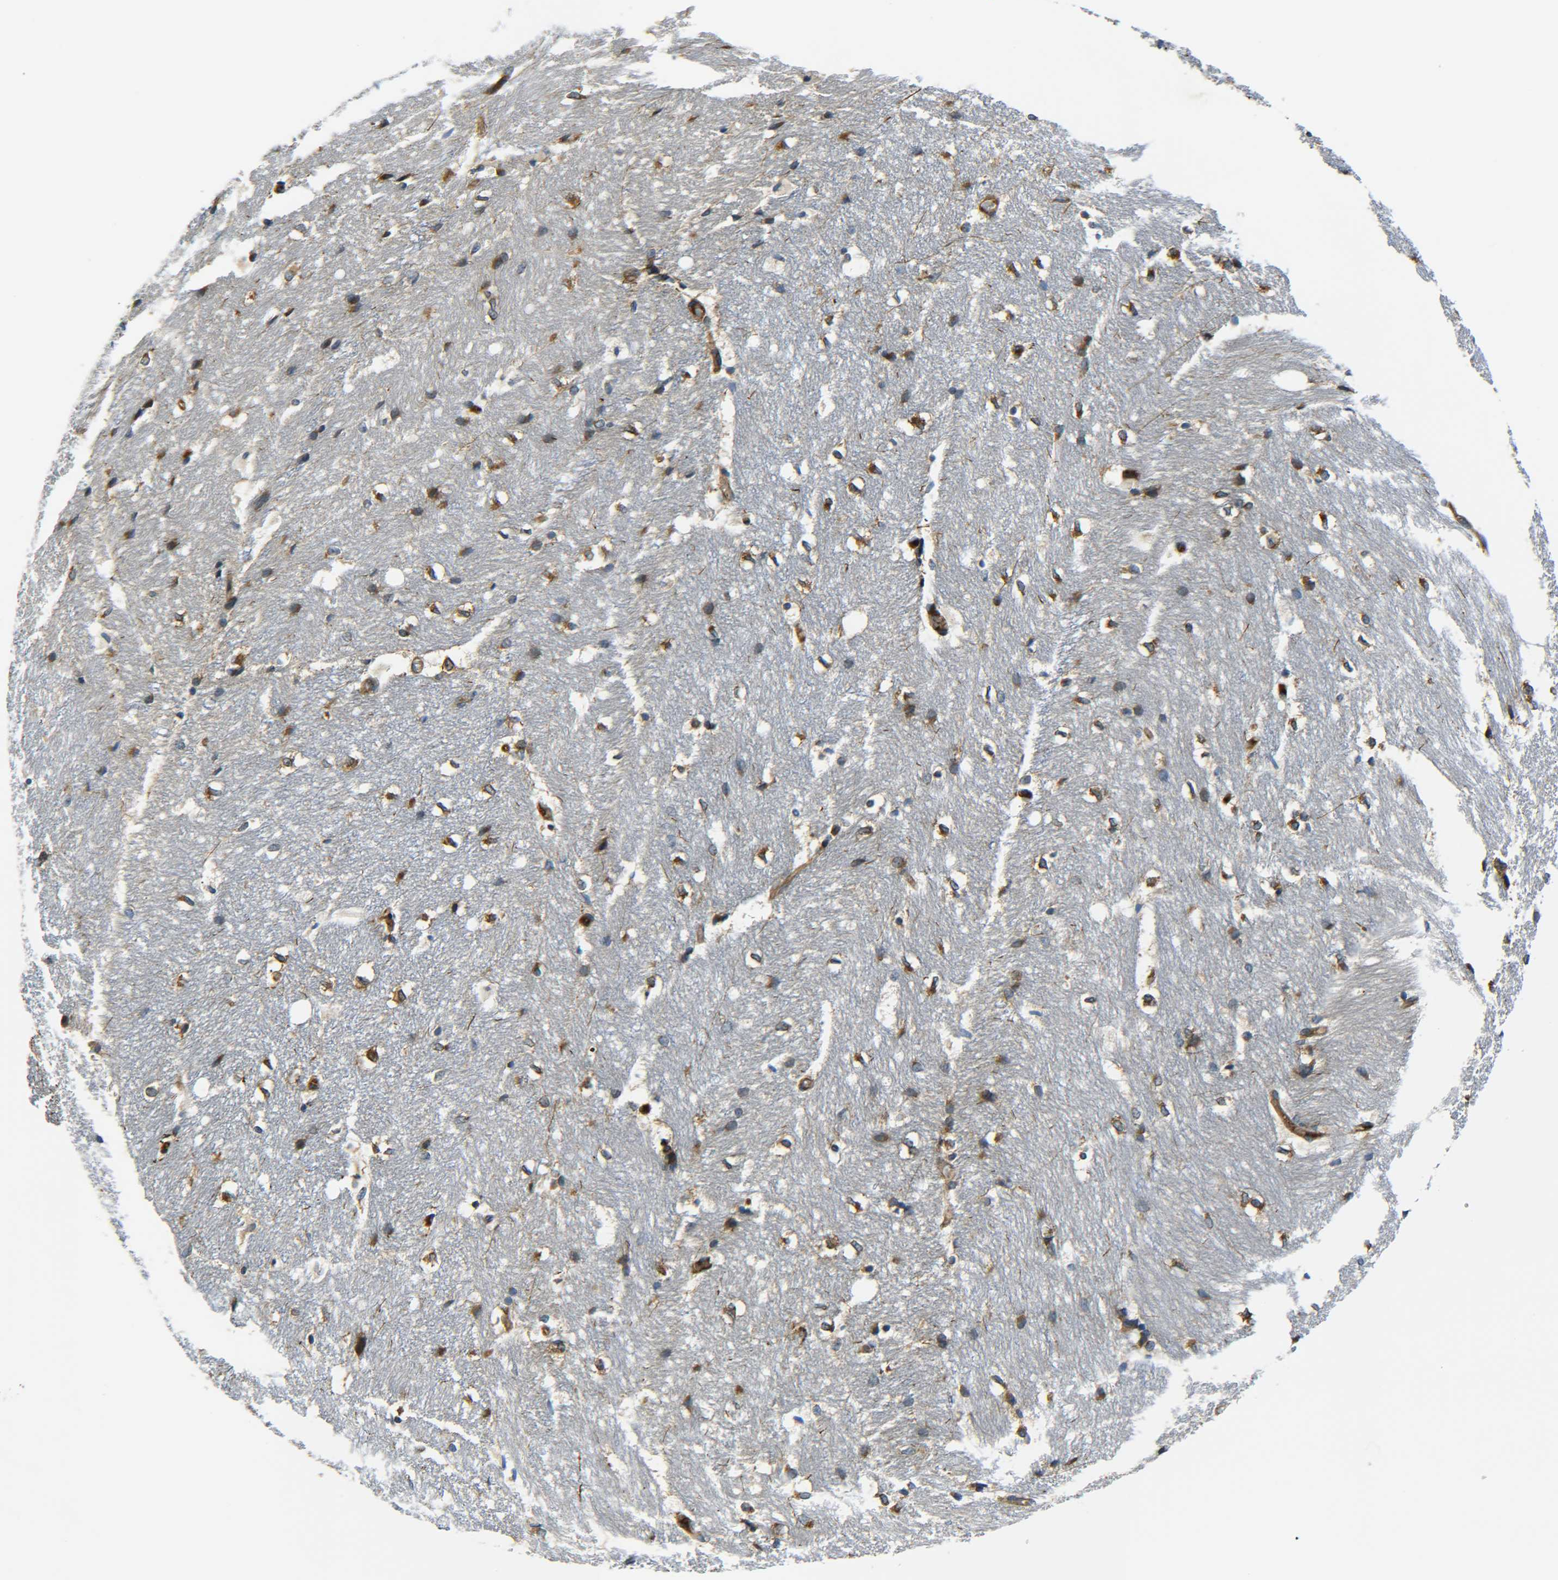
{"staining": {"intensity": "moderate", "quantity": "25%-75%", "location": "cytoplasmic/membranous"}, "tissue": "hippocampus", "cell_type": "Glial cells", "image_type": "normal", "snomed": [{"axis": "morphology", "description": "Normal tissue, NOS"}, {"axis": "topography", "description": "Hippocampus"}], "caption": "Immunohistochemistry histopathology image of benign human hippocampus stained for a protein (brown), which shows medium levels of moderate cytoplasmic/membranous expression in approximately 25%-75% of glial cells.", "gene": "PREB", "patient": {"sex": "female", "age": 19}}